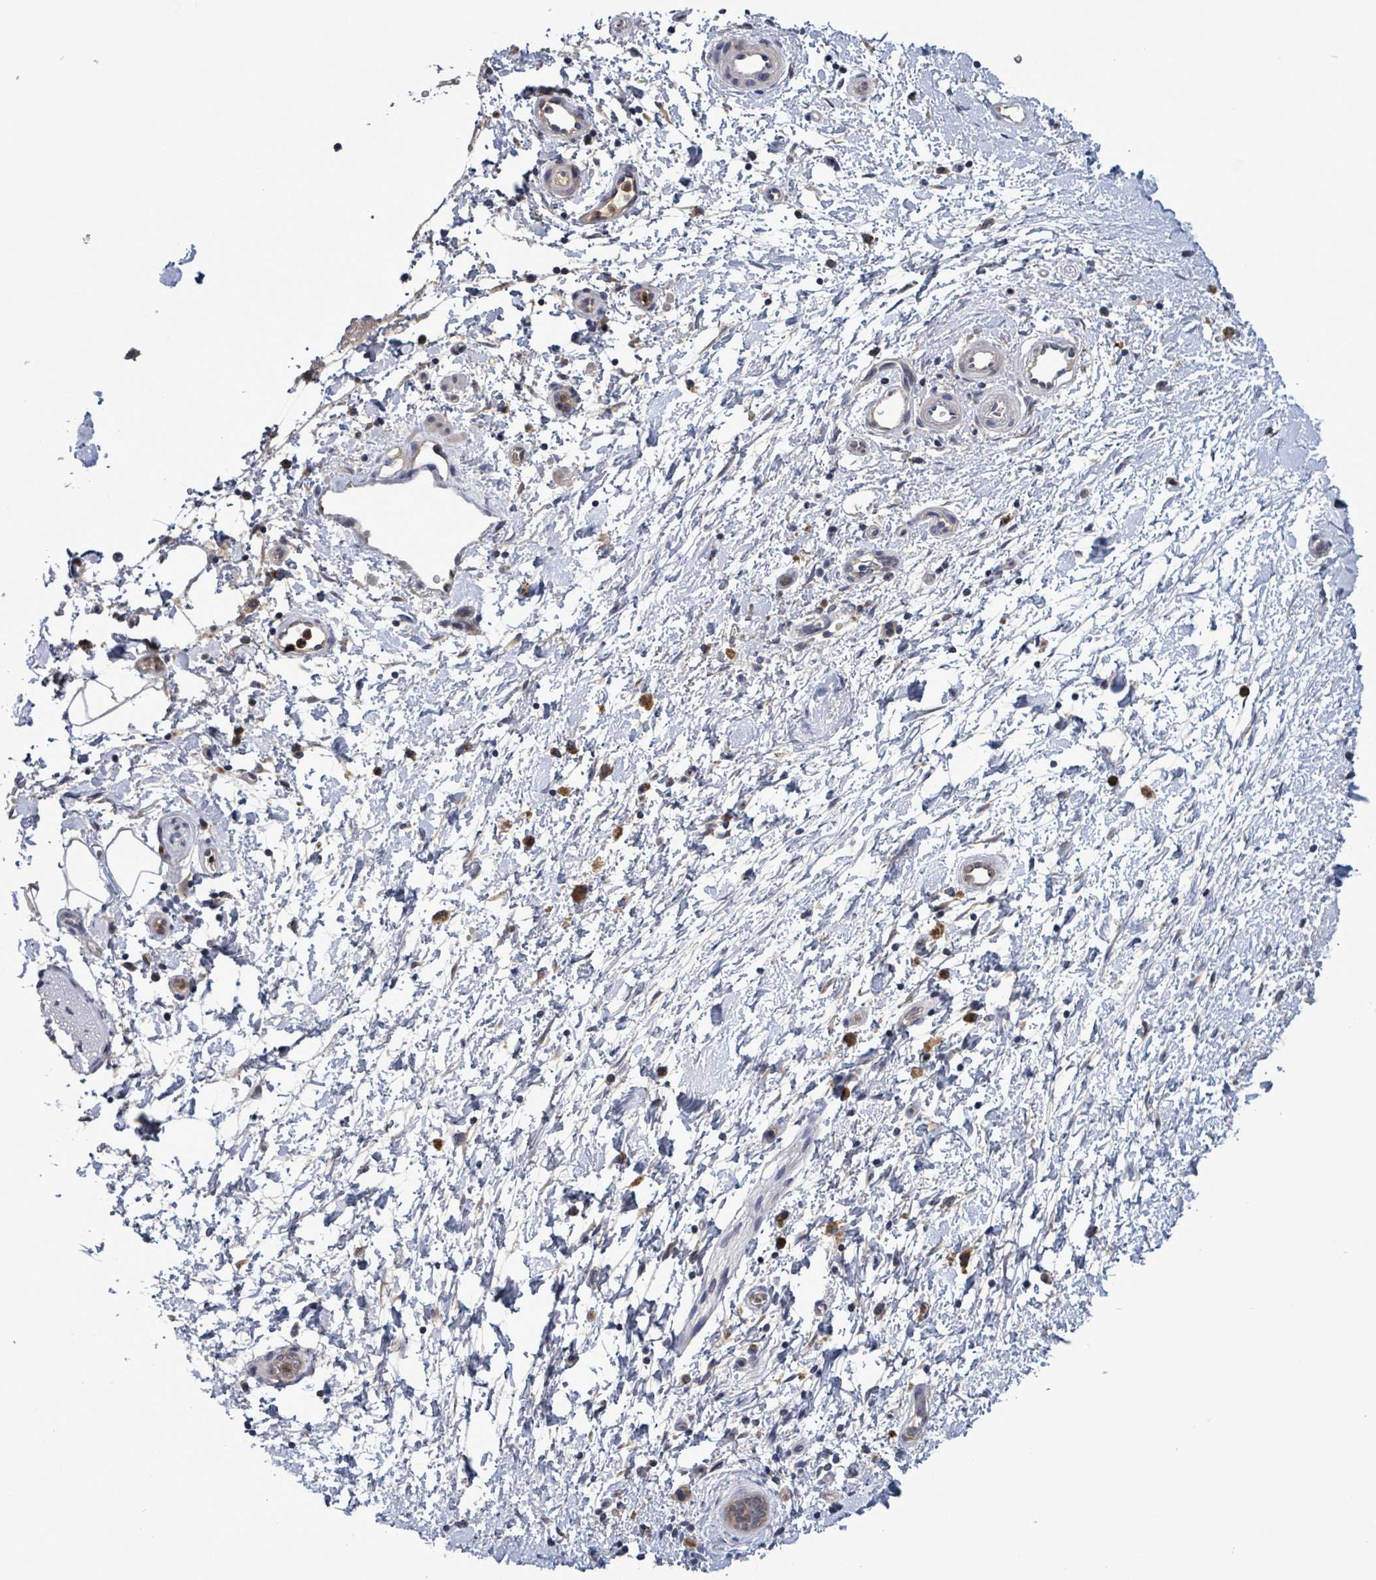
{"staining": {"intensity": "negative", "quantity": "none", "location": "none"}, "tissue": "adipose tissue", "cell_type": "Adipocytes", "image_type": "normal", "snomed": [{"axis": "morphology", "description": "Normal tissue, NOS"}, {"axis": "morphology", "description": "Adenocarcinoma, NOS"}, {"axis": "topography", "description": "Pancreas"}, {"axis": "topography", "description": "Peripheral nerve tissue"}], "caption": "DAB (3,3'-diaminobenzidine) immunohistochemical staining of unremarkable adipose tissue displays no significant expression in adipocytes.", "gene": "SERPINE3", "patient": {"sex": "female", "age": 77}}